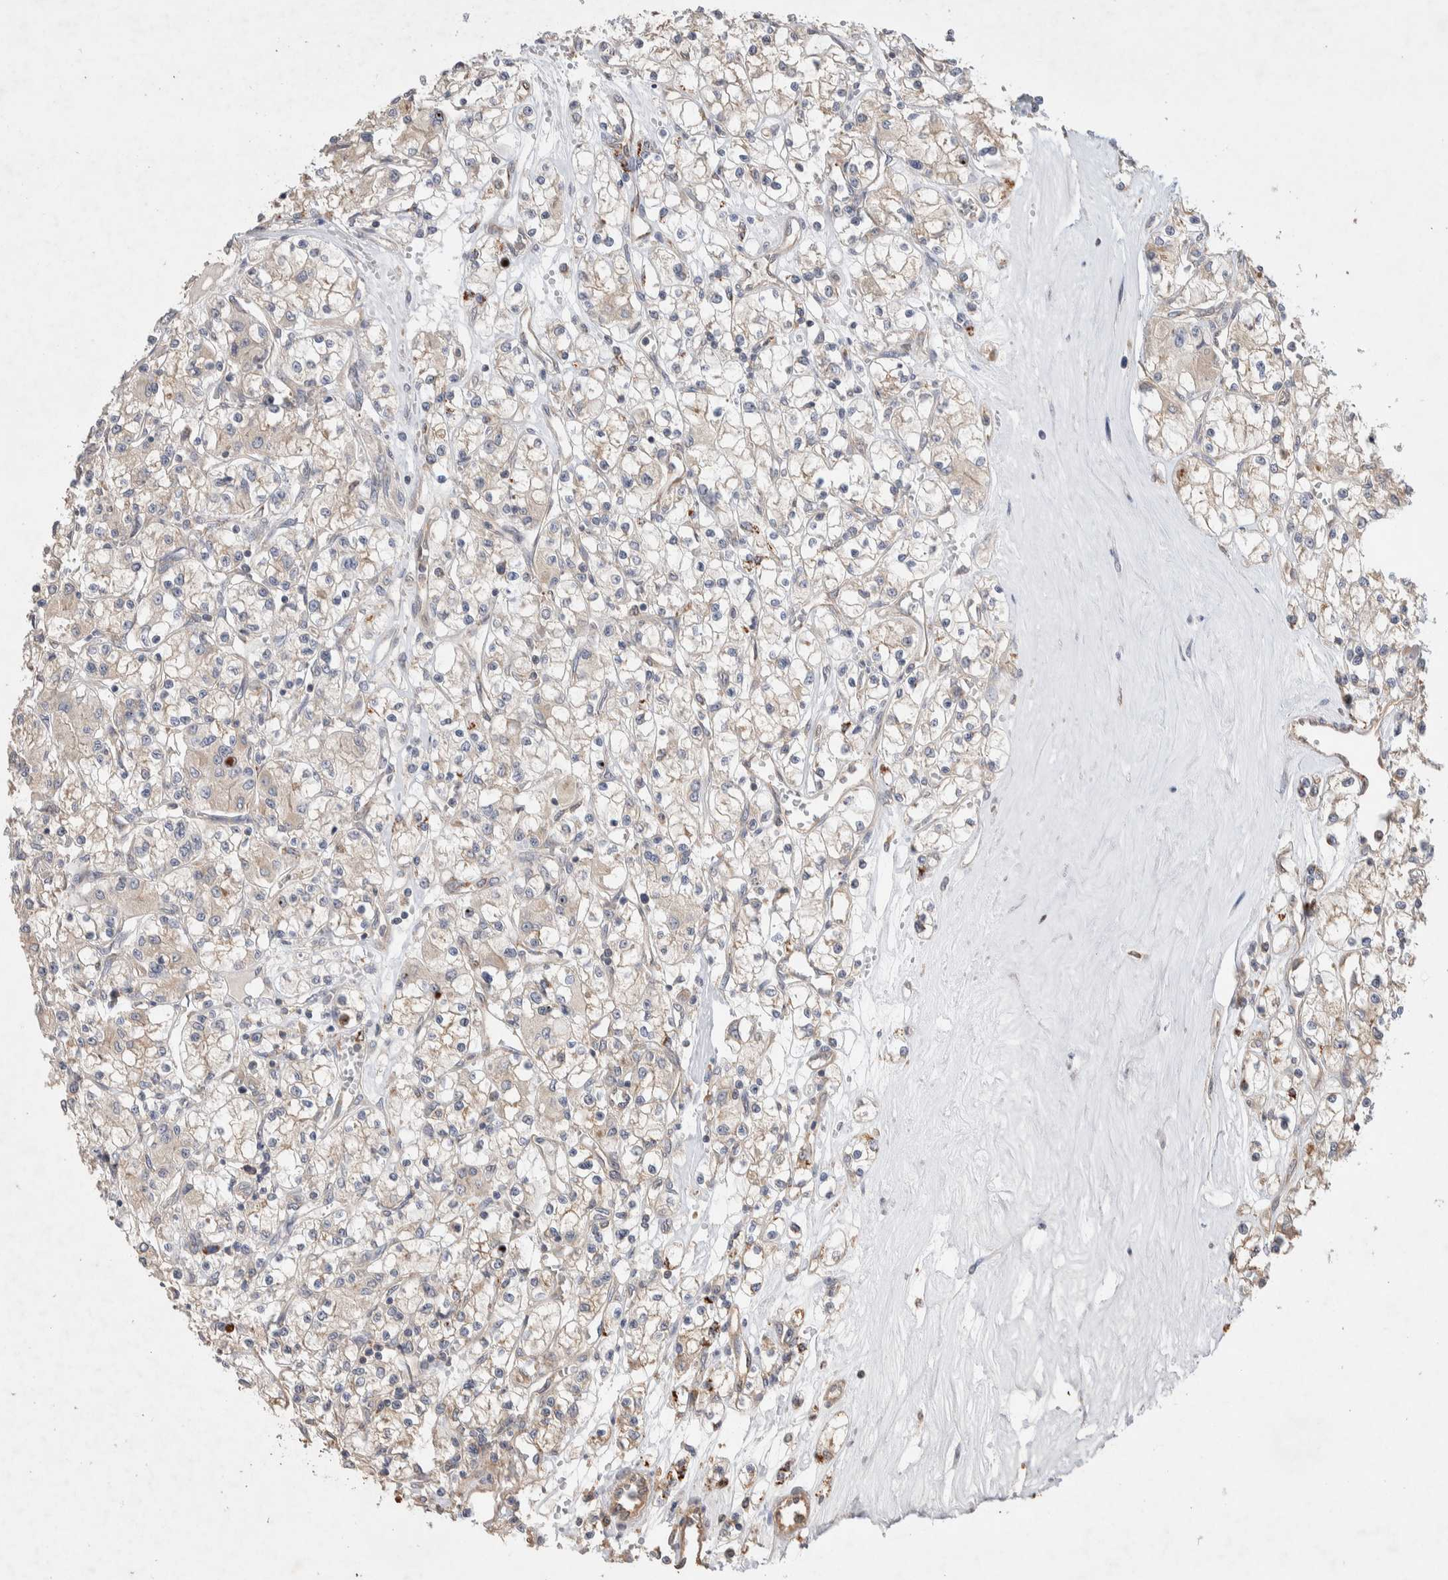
{"staining": {"intensity": "negative", "quantity": "none", "location": "none"}, "tissue": "renal cancer", "cell_type": "Tumor cells", "image_type": "cancer", "snomed": [{"axis": "morphology", "description": "Adenocarcinoma, NOS"}, {"axis": "topography", "description": "Kidney"}], "caption": "A high-resolution image shows immunohistochemistry staining of adenocarcinoma (renal), which reveals no significant expression in tumor cells. (Immunohistochemistry (ihc), brightfield microscopy, high magnification).", "gene": "DEPTOR", "patient": {"sex": "female", "age": 59}}